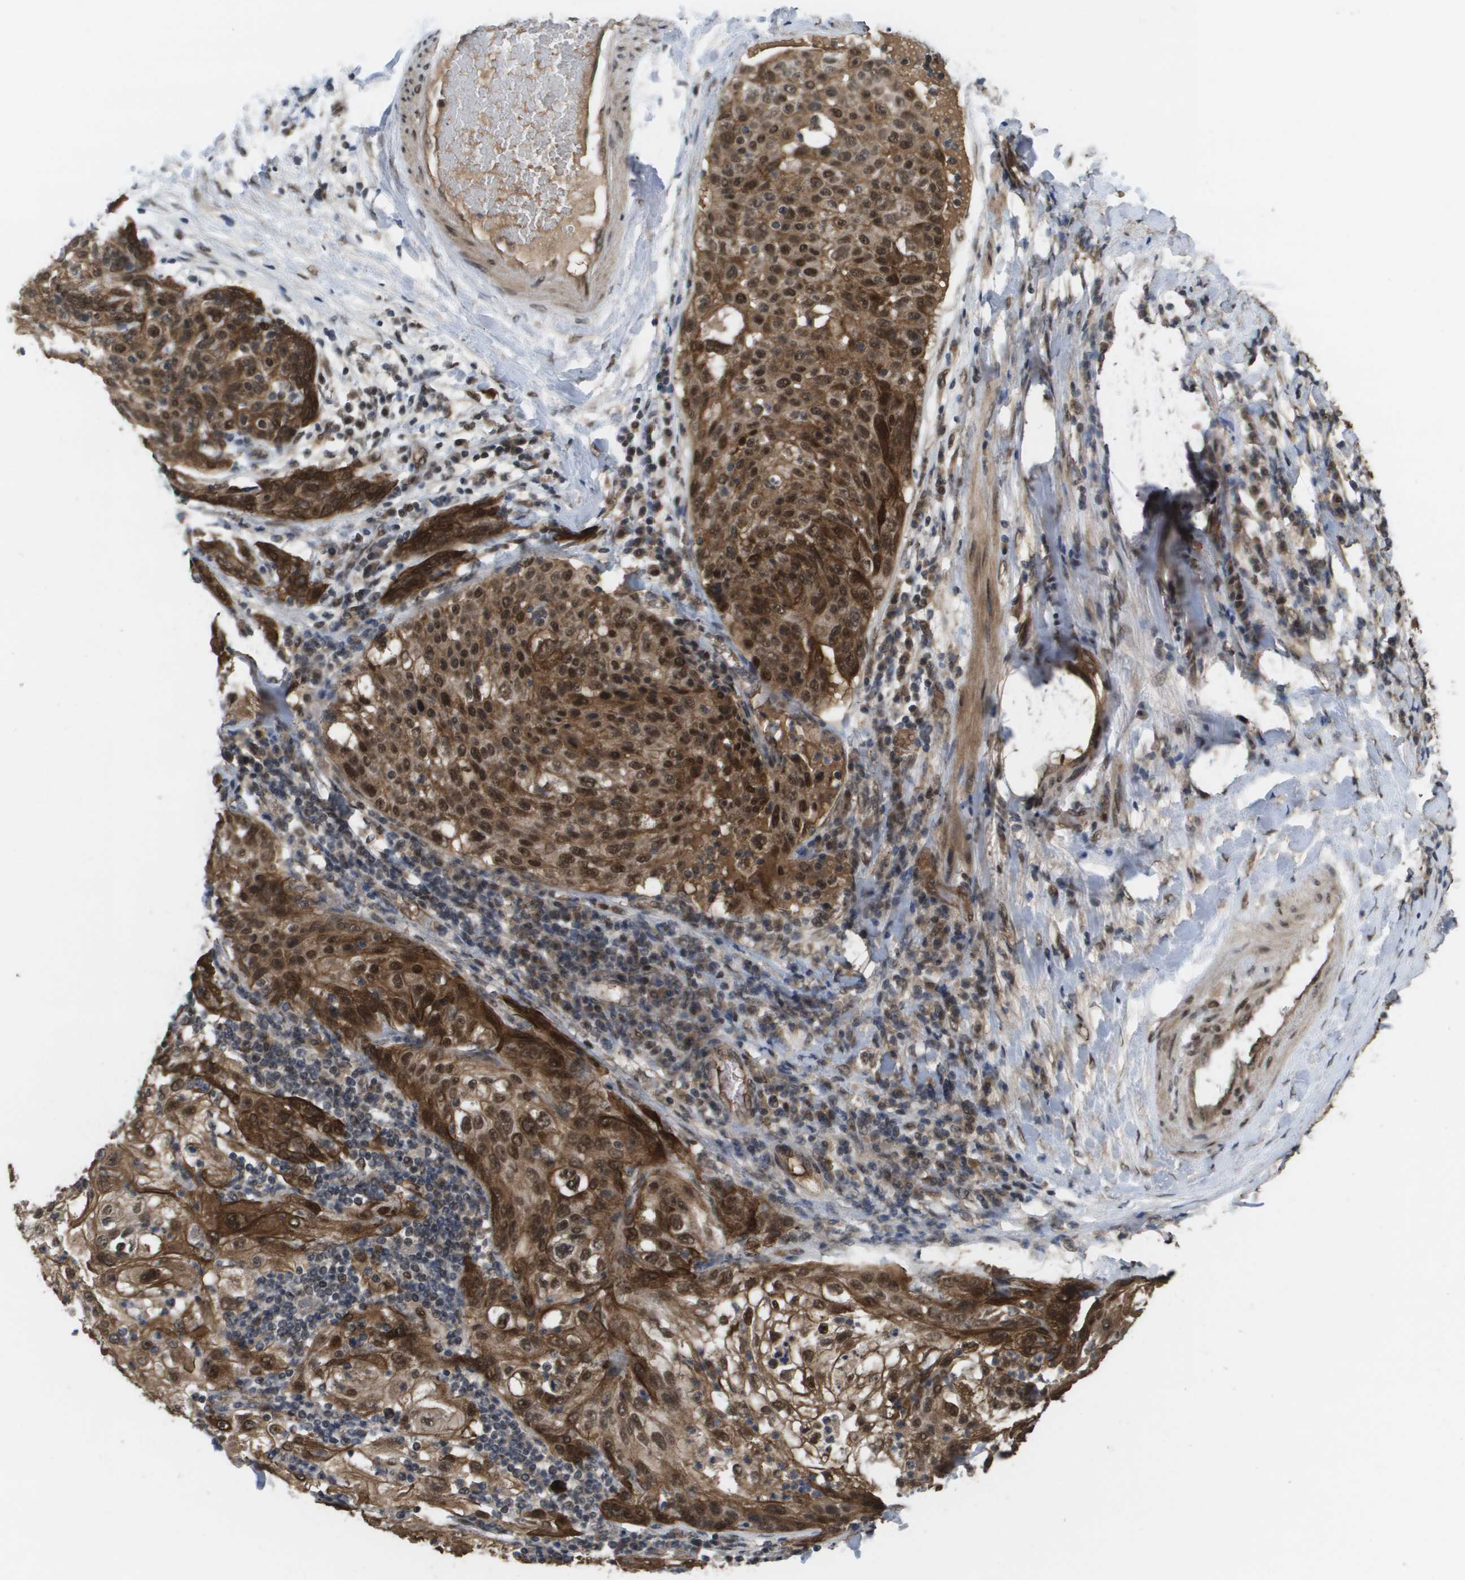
{"staining": {"intensity": "strong", "quantity": ">75%", "location": "cytoplasmic/membranous,nuclear"}, "tissue": "lung cancer", "cell_type": "Tumor cells", "image_type": "cancer", "snomed": [{"axis": "morphology", "description": "Inflammation, NOS"}, {"axis": "morphology", "description": "Squamous cell carcinoma, NOS"}, {"axis": "topography", "description": "Lymph node"}, {"axis": "topography", "description": "Soft tissue"}, {"axis": "topography", "description": "Lung"}], "caption": "High-power microscopy captured an immunohistochemistry (IHC) histopathology image of lung squamous cell carcinoma, revealing strong cytoplasmic/membranous and nuclear staining in approximately >75% of tumor cells. The protein is stained brown, and the nuclei are stained in blue (DAB IHC with brightfield microscopy, high magnification).", "gene": "AMBRA1", "patient": {"sex": "male", "age": 66}}